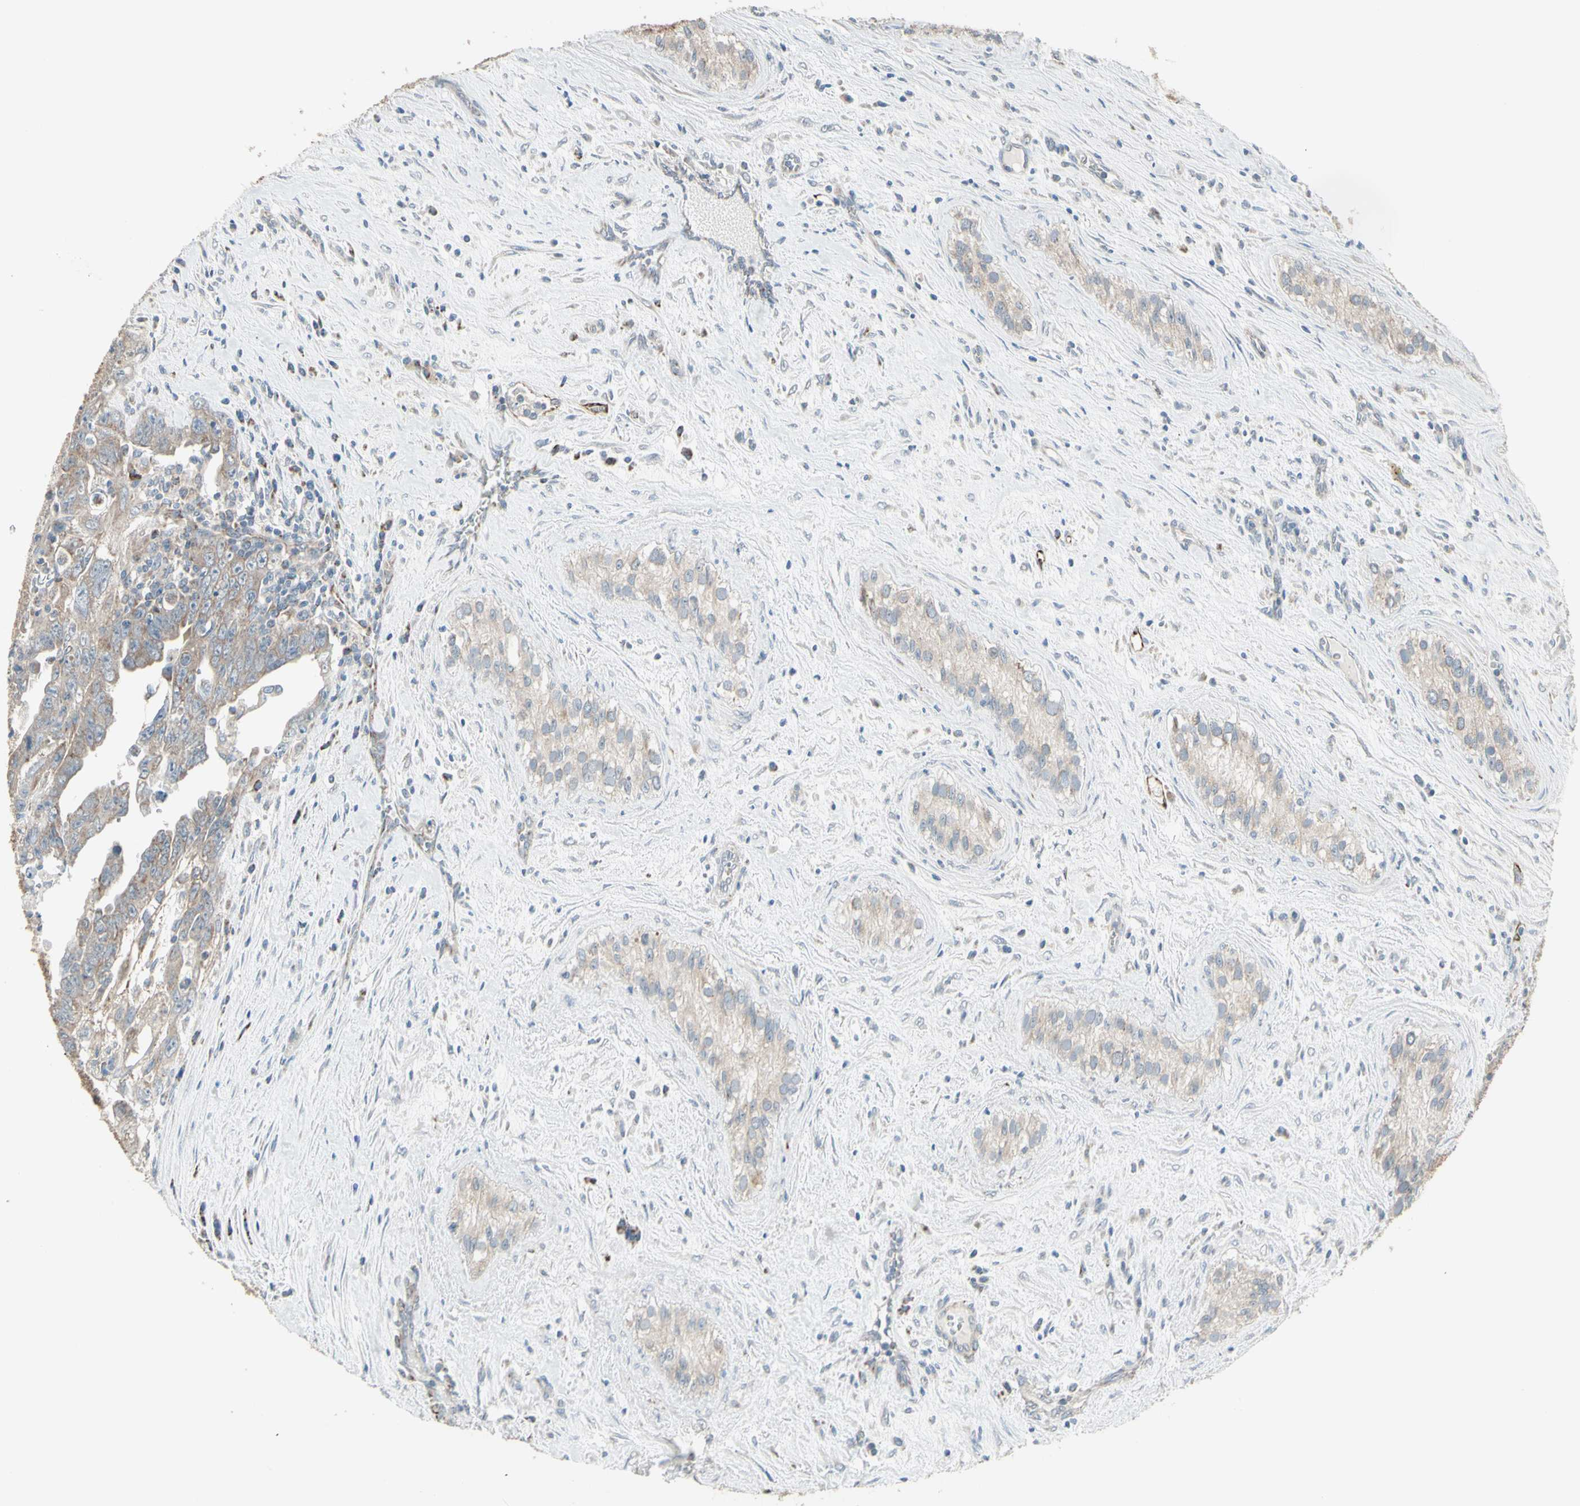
{"staining": {"intensity": "weak", "quantity": ">75%", "location": "cytoplasmic/membranous"}, "tissue": "testis cancer", "cell_type": "Tumor cells", "image_type": "cancer", "snomed": [{"axis": "morphology", "description": "Carcinoma, Embryonal, NOS"}, {"axis": "topography", "description": "Testis"}], "caption": "A brown stain labels weak cytoplasmic/membranous staining of a protein in human embryonal carcinoma (testis) tumor cells. The staining was performed using DAB, with brown indicating positive protein expression. Nuclei are stained blue with hematoxylin.", "gene": "FAM171B", "patient": {"sex": "male", "age": 28}}